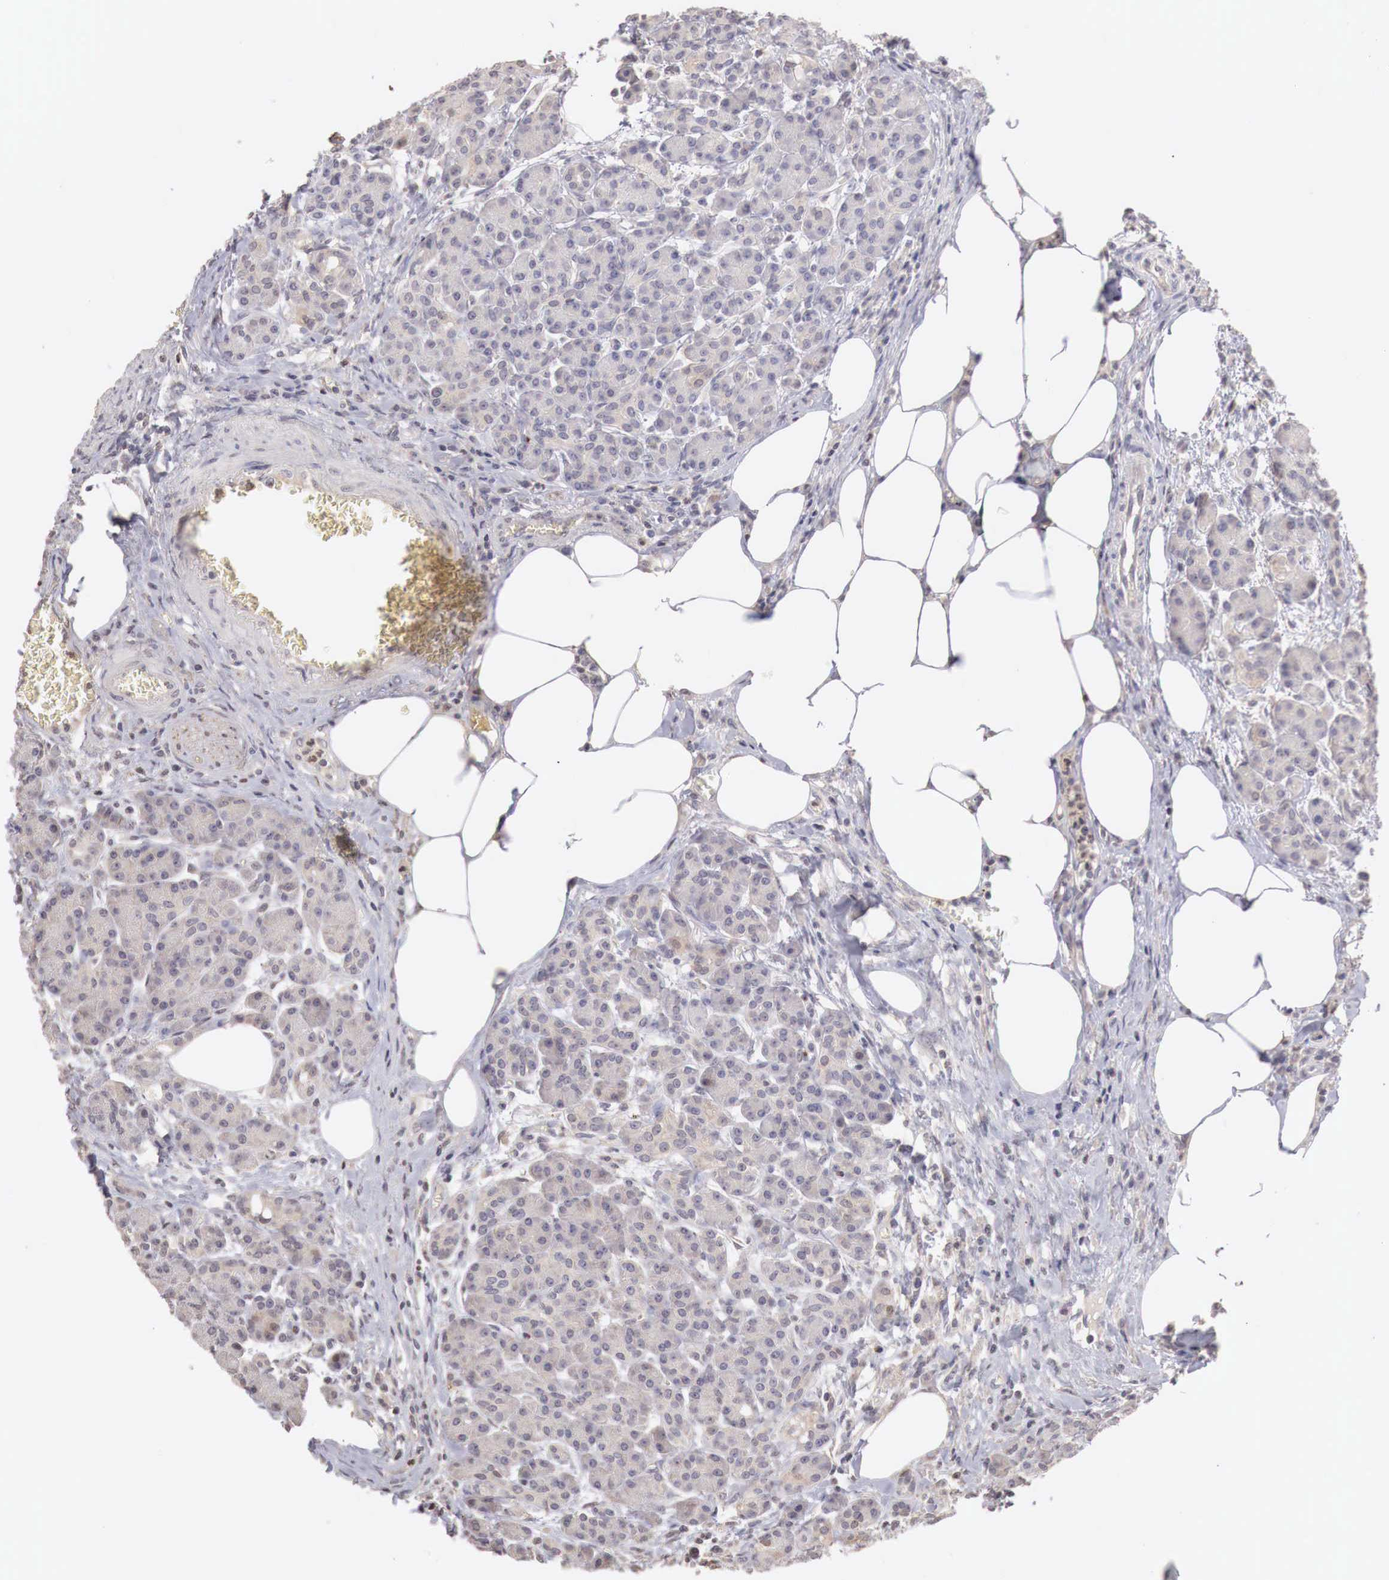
{"staining": {"intensity": "weak", "quantity": ">75%", "location": "cytoplasmic/membranous"}, "tissue": "pancreas", "cell_type": "Exocrine glandular cells", "image_type": "normal", "snomed": [{"axis": "morphology", "description": "Normal tissue, NOS"}, {"axis": "topography", "description": "Pancreas"}], "caption": "This image displays immunohistochemistry staining of unremarkable human pancreas, with low weak cytoplasmic/membranous positivity in about >75% of exocrine glandular cells.", "gene": "TBC1D9", "patient": {"sex": "female", "age": 73}}